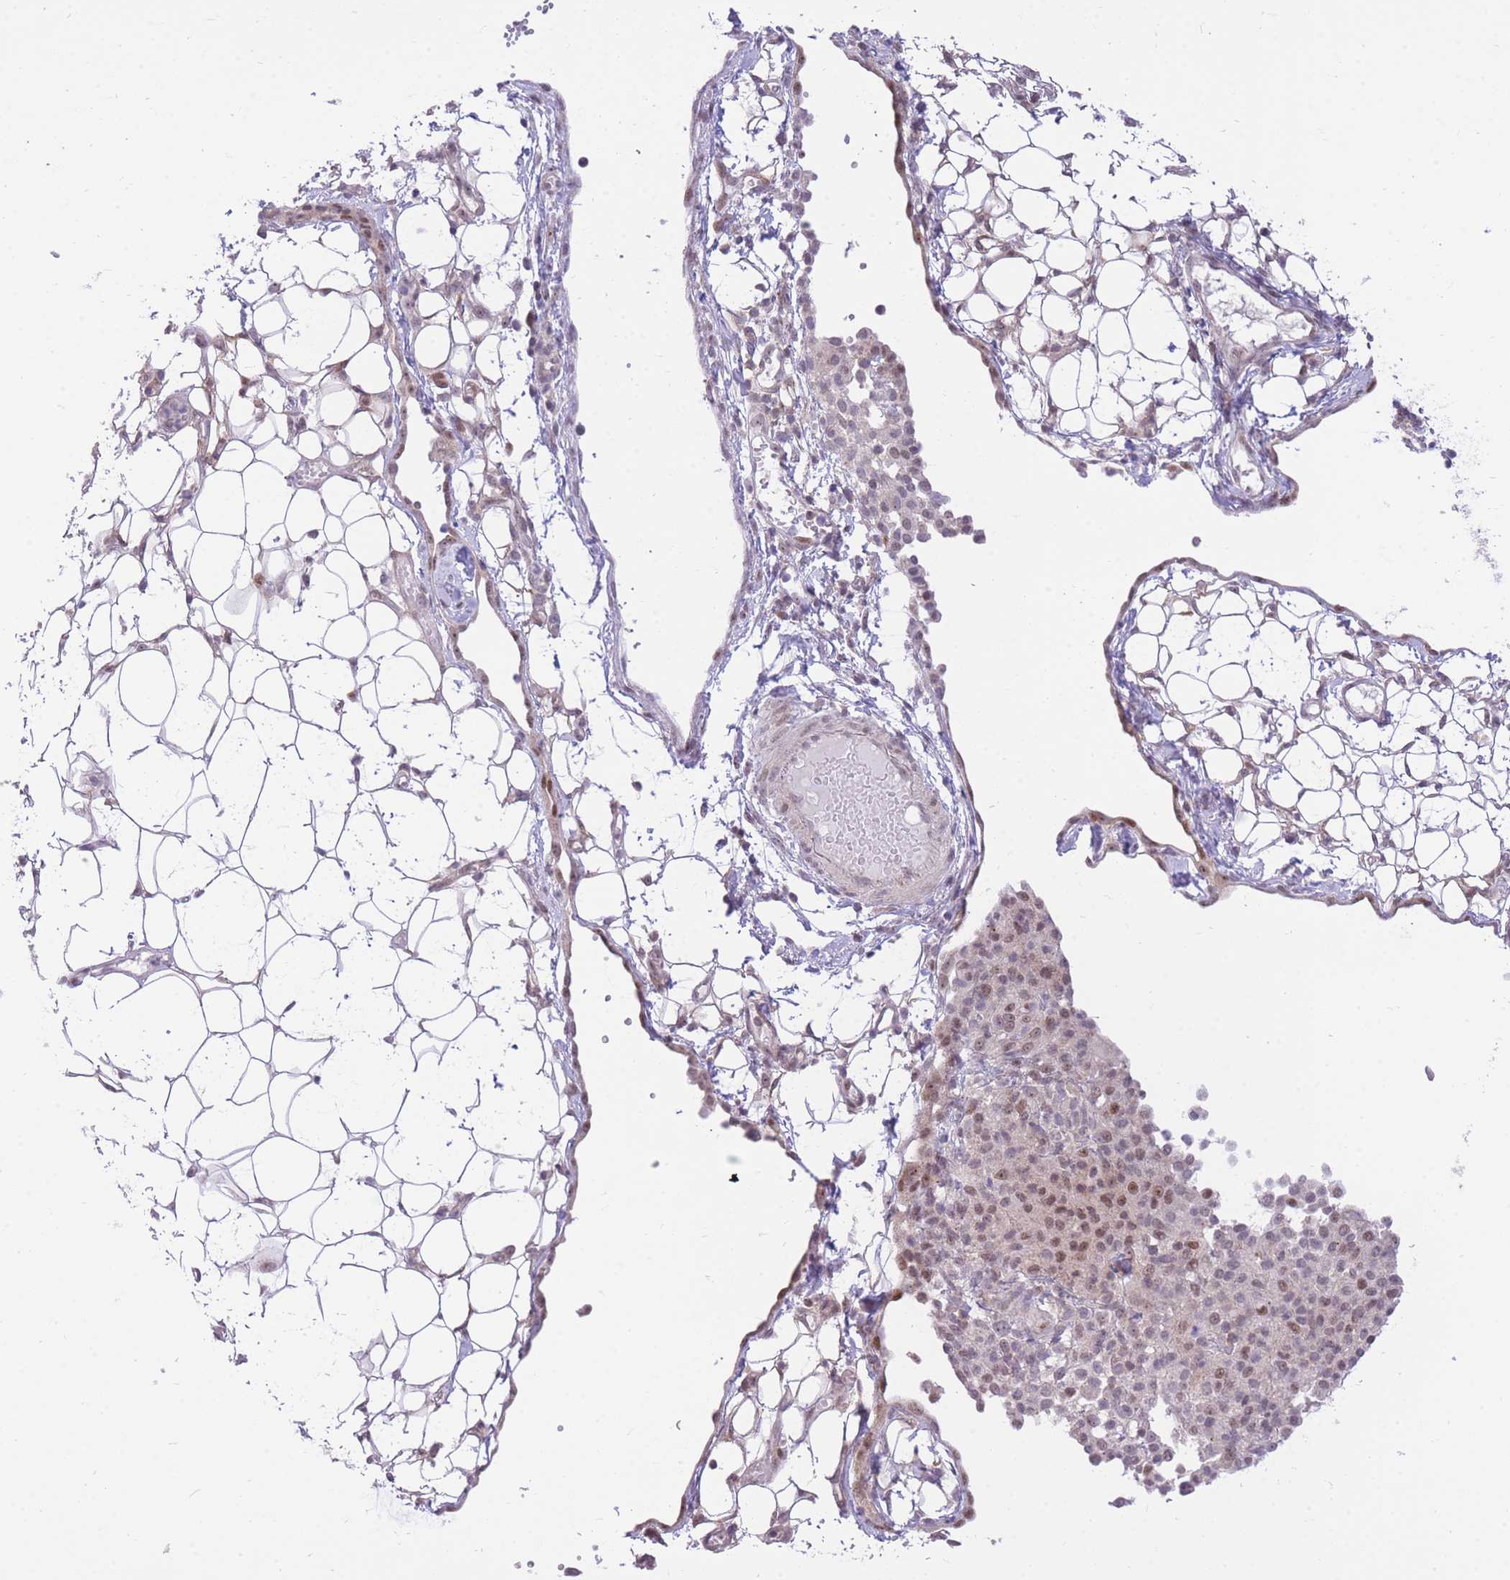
{"staining": {"intensity": "weak", "quantity": "25%-75%", "location": "nuclear"}, "tissue": "ovarian cancer", "cell_type": "Tumor cells", "image_type": "cancer", "snomed": [{"axis": "morphology", "description": "Carcinoma, endometroid"}, {"axis": "topography", "description": "Ovary"}], "caption": "Weak nuclear positivity is seen in approximately 25%-75% of tumor cells in ovarian endometroid carcinoma. The staining is performed using DAB (3,3'-diaminobenzidine) brown chromogen to label protein expression. The nuclei are counter-stained blue using hematoxylin.", "gene": "STK39", "patient": {"sex": "female", "age": 42}}